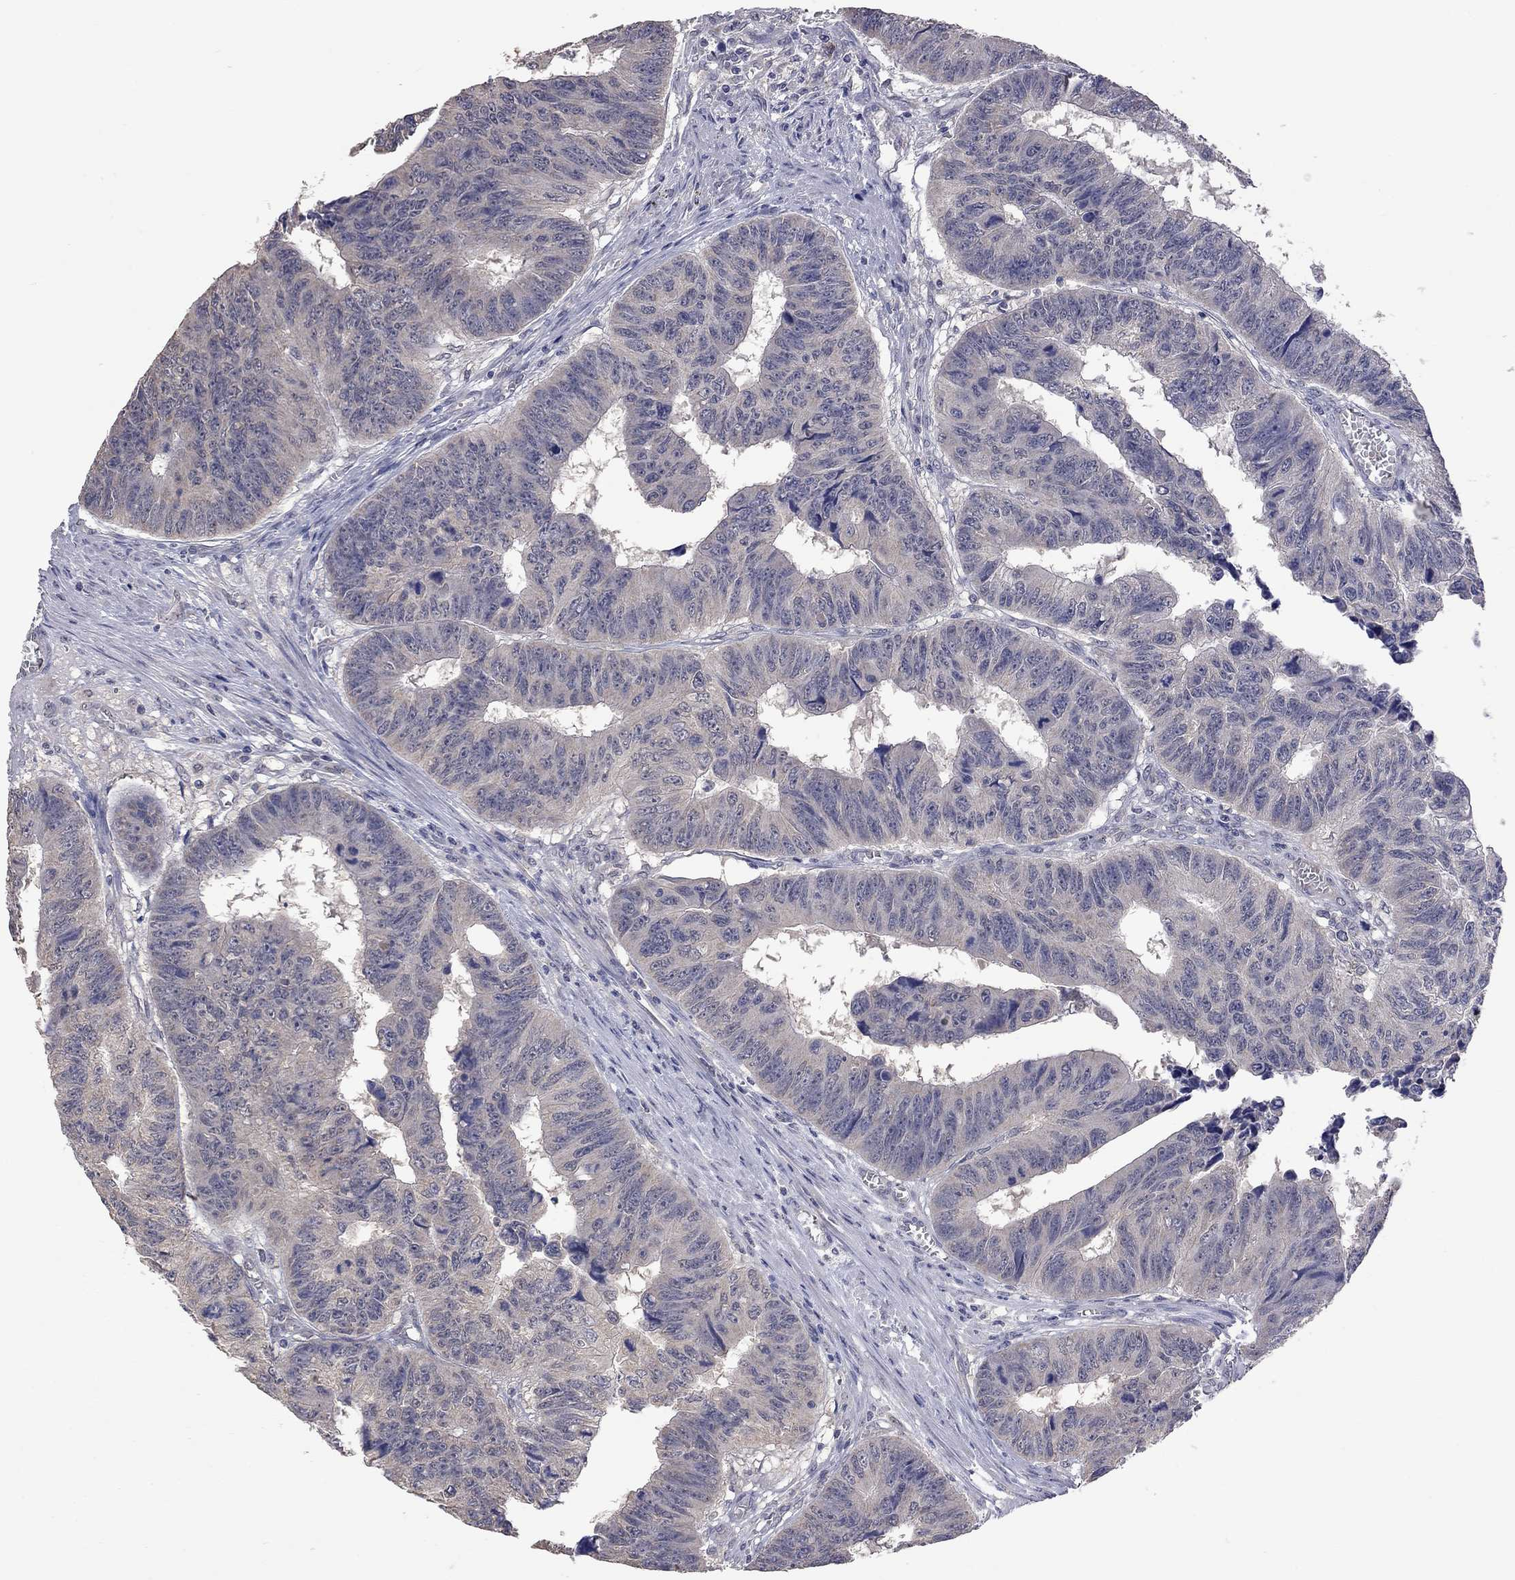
{"staining": {"intensity": "weak", "quantity": "<25%", "location": "cytoplasmic/membranous"}, "tissue": "colorectal cancer", "cell_type": "Tumor cells", "image_type": "cancer", "snomed": [{"axis": "morphology", "description": "Adenocarcinoma, NOS"}, {"axis": "topography", "description": "Rectum"}], "caption": "Immunohistochemistry photomicrograph of neoplastic tissue: human colorectal adenocarcinoma stained with DAB displays no significant protein positivity in tumor cells.", "gene": "HTR6", "patient": {"sex": "female", "age": 85}}